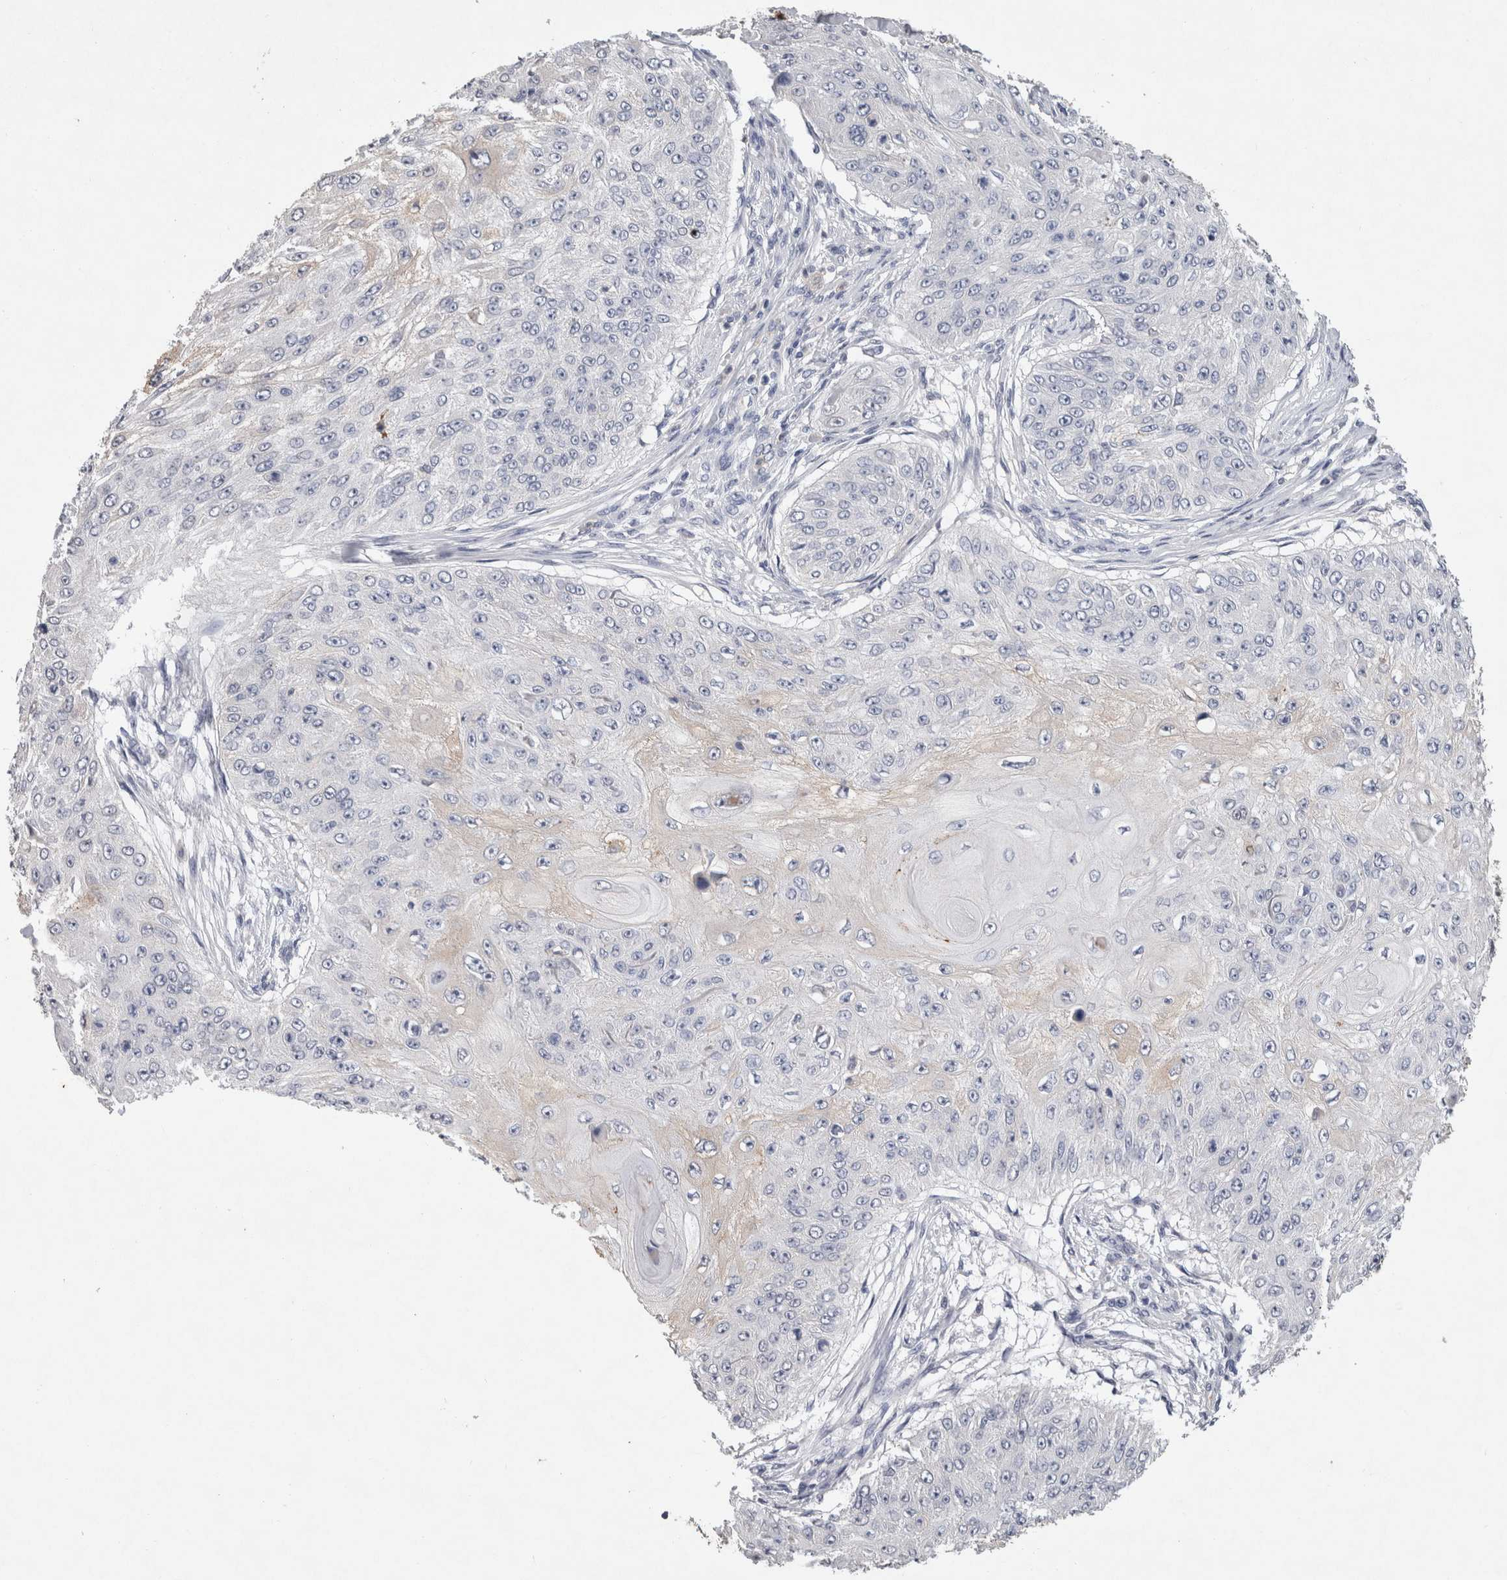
{"staining": {"intensity": "negative", "quantity": "none", "location": "none"}, "tissue": "skin cancer", "cell_type": "Tumor cells", "image_type": "cancer", "snomed": [{"axis": "morphology", "description": "Squamous cell carcinoma, NOS"}, {"axis": "topography", "description": "Skin"}], "caption": "Immunohistochemical staining of human skin cancer displays no significant staining in tumor cells.", "gene": "FABP7", "patient": {"sex": "female", "age": 80}}